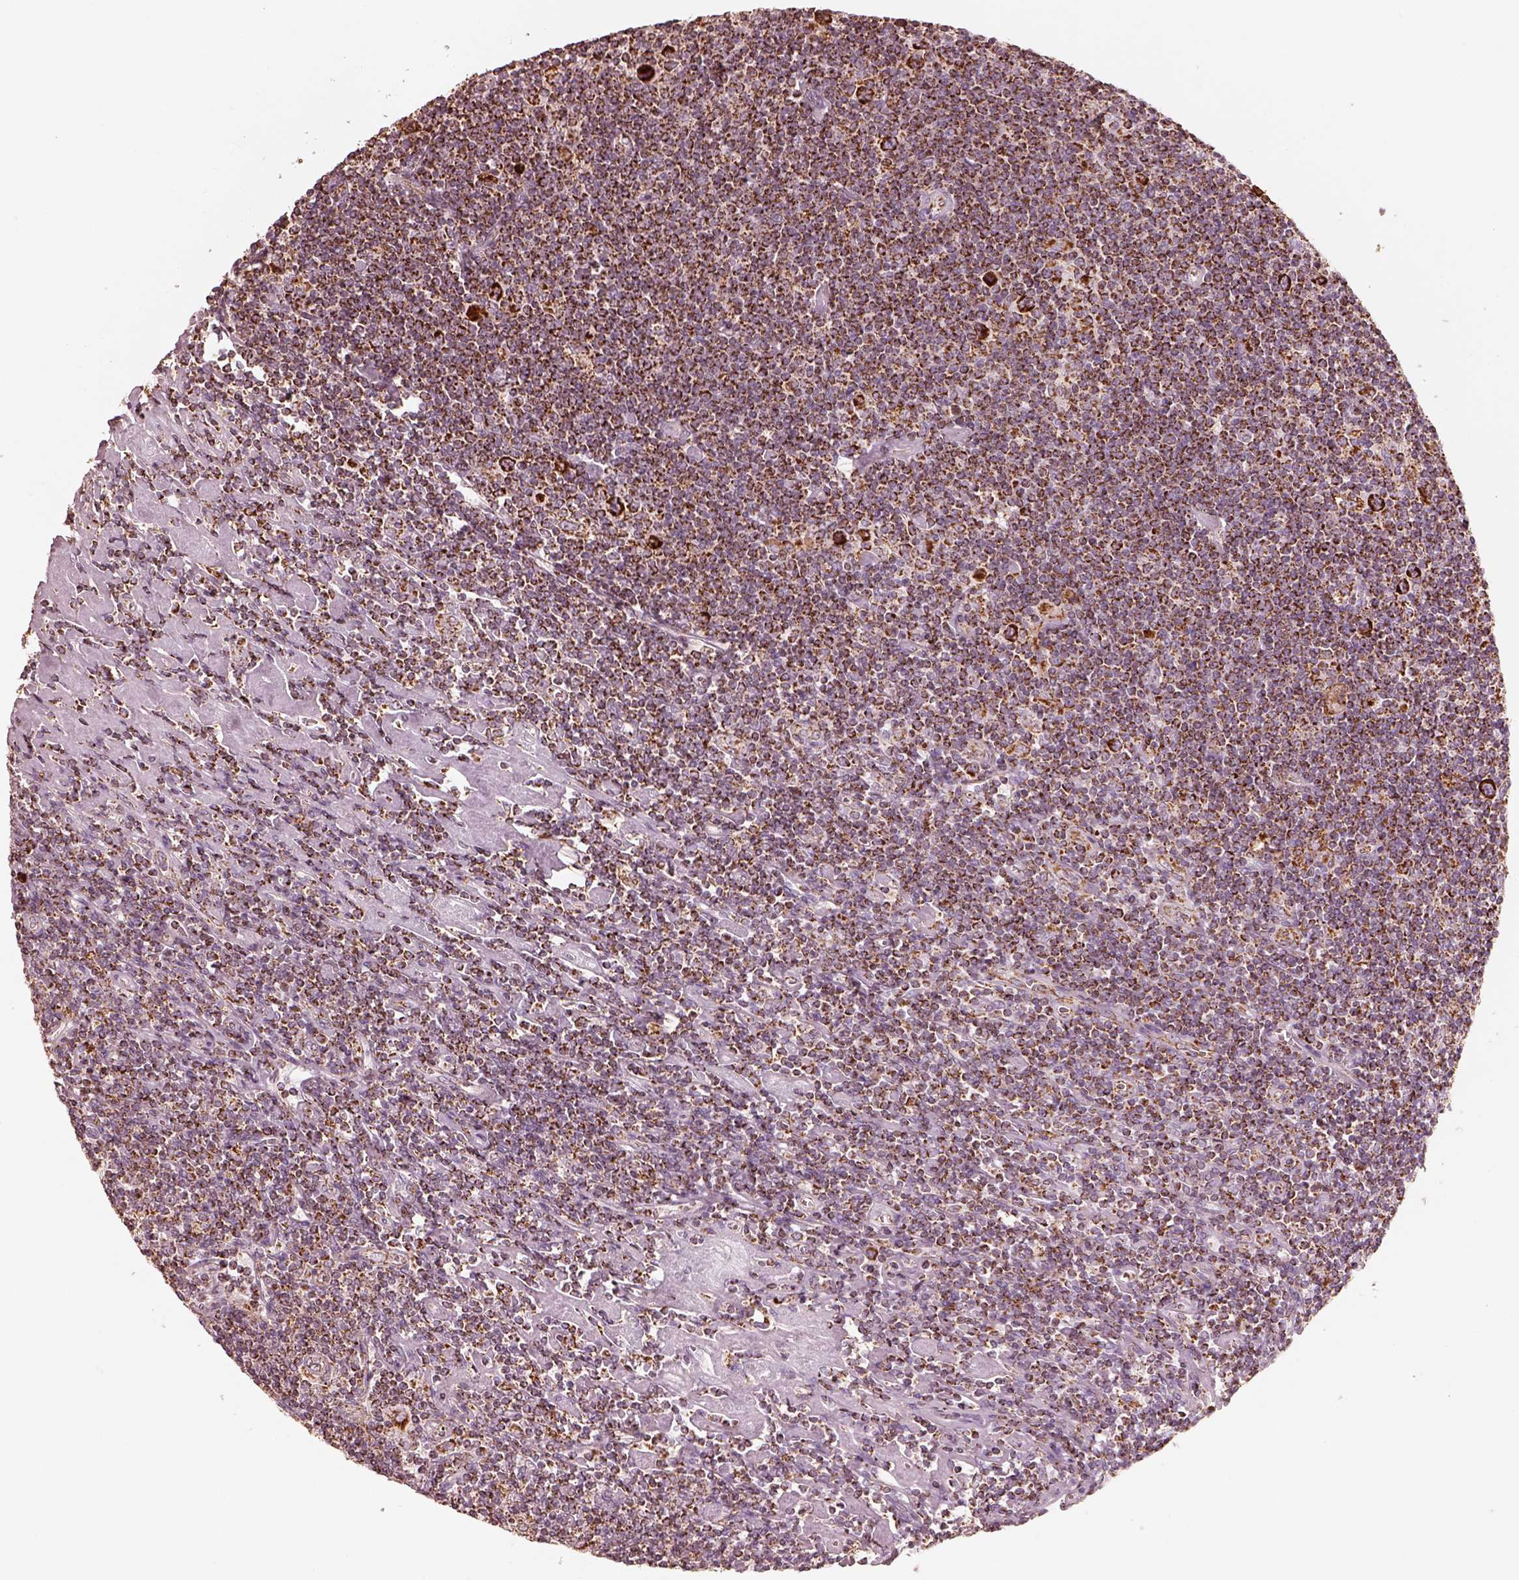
{"staining": {"intensity": "strong", "quantity": ">75%", "location": "cytoplasmic/membranous"}, "tissue": "lymphoma", "cell_type": "Tumor cells", "image_type": "cancer", "snomed": [{"axis": "morphology", "description": "Hodgkin's disease, NOS"}, {"axis": "topography", "description": "Lymph node"}], "caption": "There is high levels of strong cytoplasmic/membranous expression in tumor cells of lymphoma, as demonstrated by immunohistochemical staining (brown color).", "gene": "ENTPD6", "patient": {"sex": "male", "age": 40}}